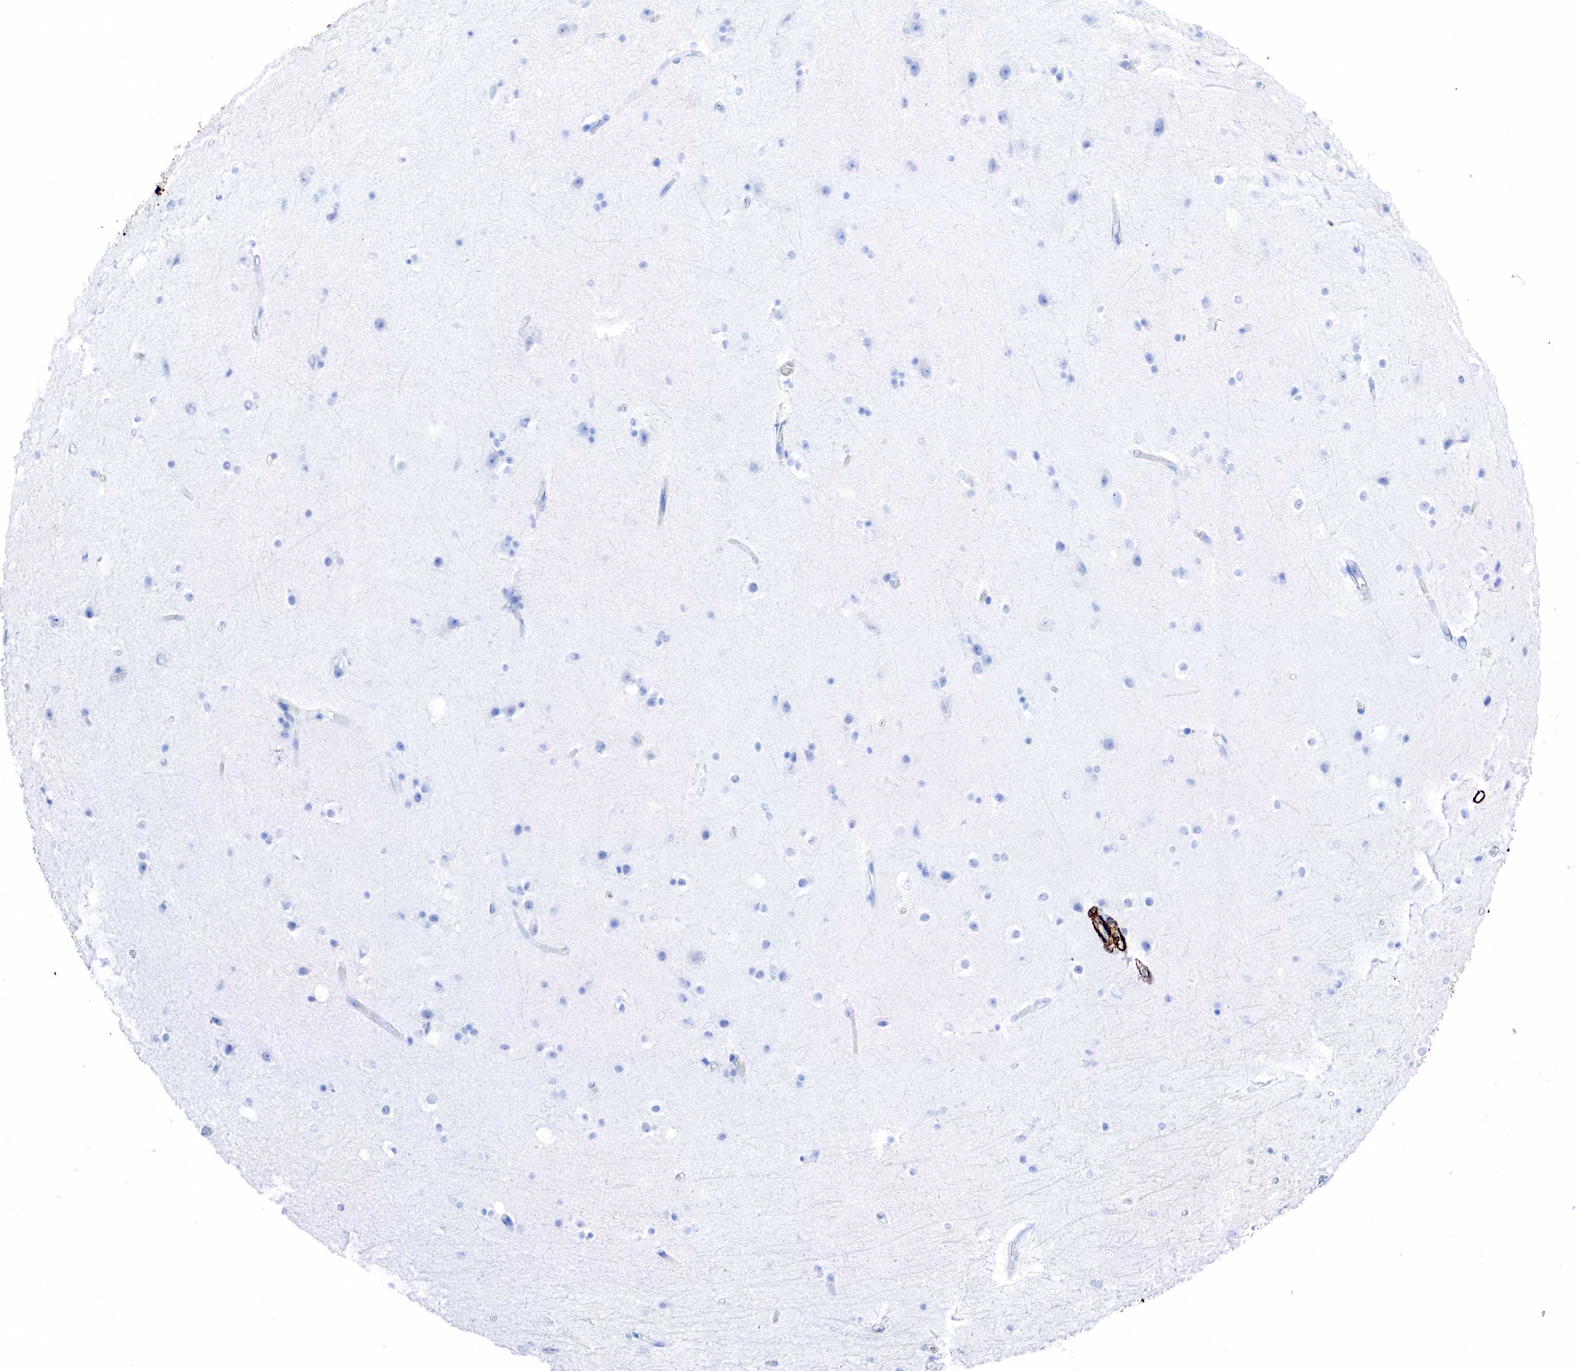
{"staining": {"intensity": "negative", "quantity": "none", "location": "none"}, "tissue": "cerebral cortex", "cell_type": "Endothelial cells", "image_type": "normal", "snomed": [{"axis": "morphology", "description": "Normal tissue, NOS"}, {"axis": "topography", "description": "Cerebral cortex"}, {"axis": "topography", "description": "Hippocampus"}], "caption": "Endothelial cells are negative for brown protein staining in benign cerebral cortex. (Stains: DAB (3,3'-diaminobenzidine) IHC with hematoxylin counter stain, Microscopy: brightfield microscopy at high magnification).", "gene": "ACTA1", "patient": {"sex": "female", "age": 19}}